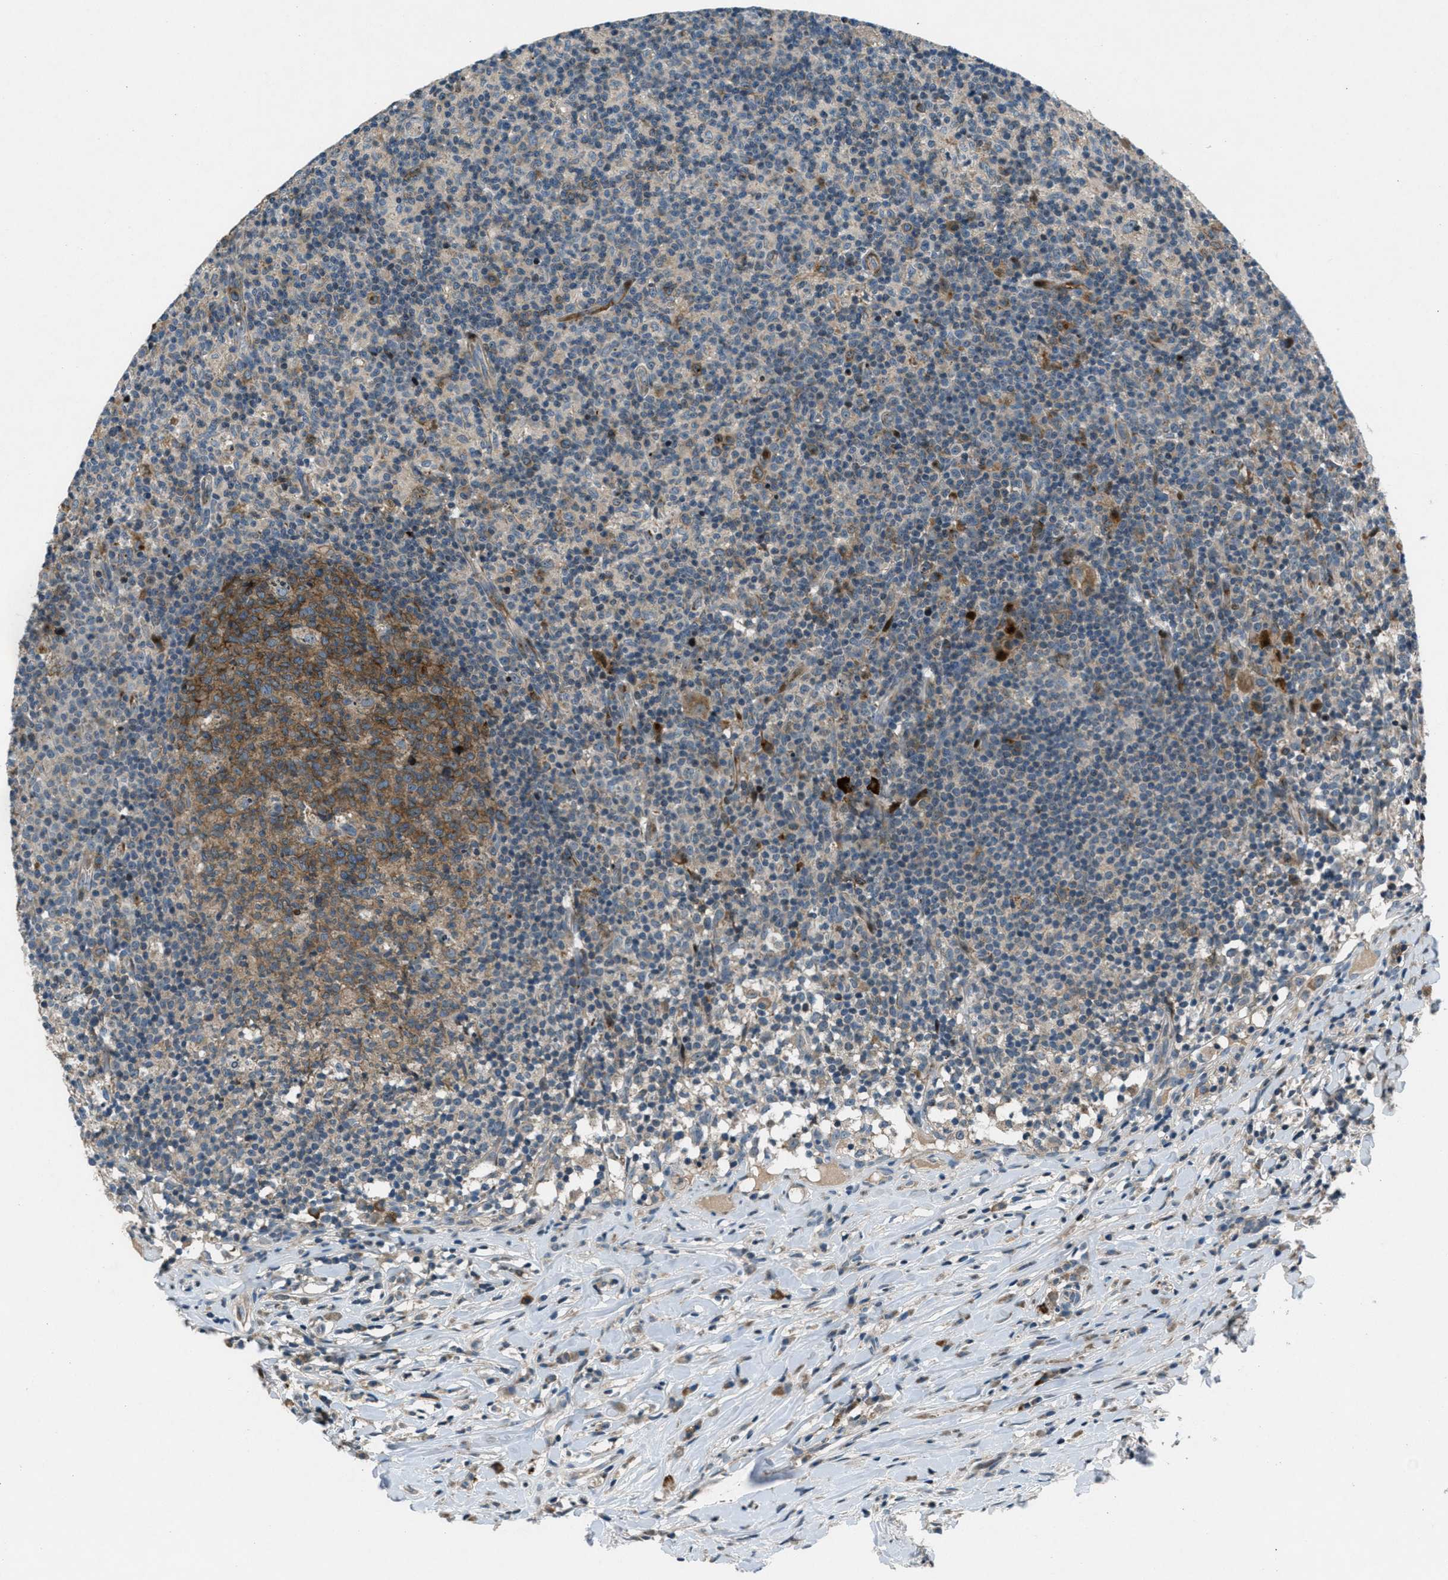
{"staining": {"intensity": "moderate", "quantity": ">75%", "location": "cytoplasmic/membranous"}, "tissue": "lymph node", "cell_type": "Germinal center cells", "image_type": "normal", "snomed": [{"axis": "morphology", "description": "Normal tissue, NOS"}, {"axis": "morphology", "description": "Inflammation, NOS"}, {"axis": "topography", "description": "Lymph node"}], "caption": "A histopathology image of human lymph node stained for a protein exhibits moderate cytoplasmic/membranous brown staining in germinal center cells.", "gene": "CLEC2D", "patient": {"sex": "male", "age": 55}}